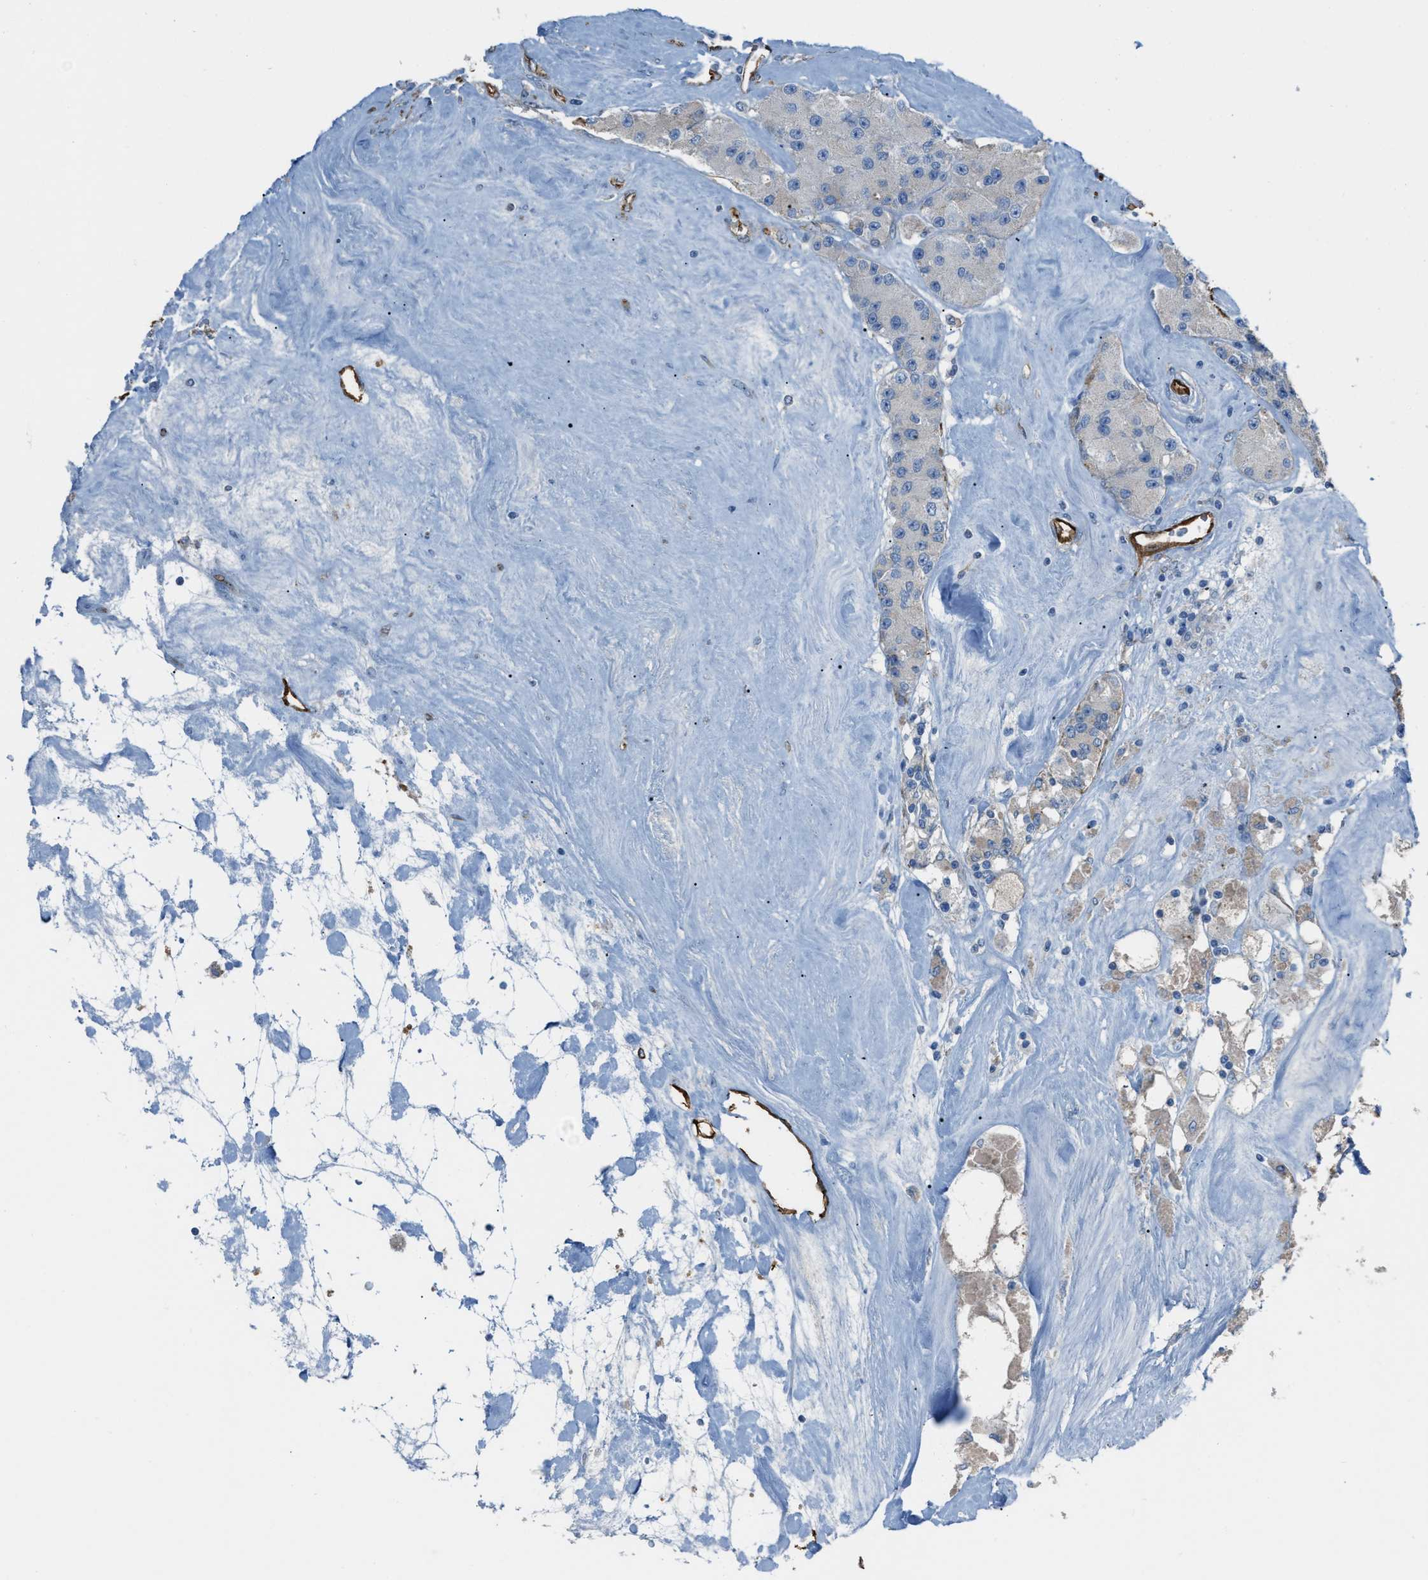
{"staining": {"intensity": "negative", "quantity": "none", "location": "none"}, "tissue": "carcinoid", "cell_type": "Tumor cells", "image_type": "cancer", "snomed": [{"axis": "morphology", "description": "Carcinoid, malignant, NOS"}, {"axis": "topography", "description": "Pancreas"}], "caption": "Tumor cells show no significant expression in carcinoid (malignant).", "gene": "SLC22A15", "patient": {"sex": "male", "age": 41}}